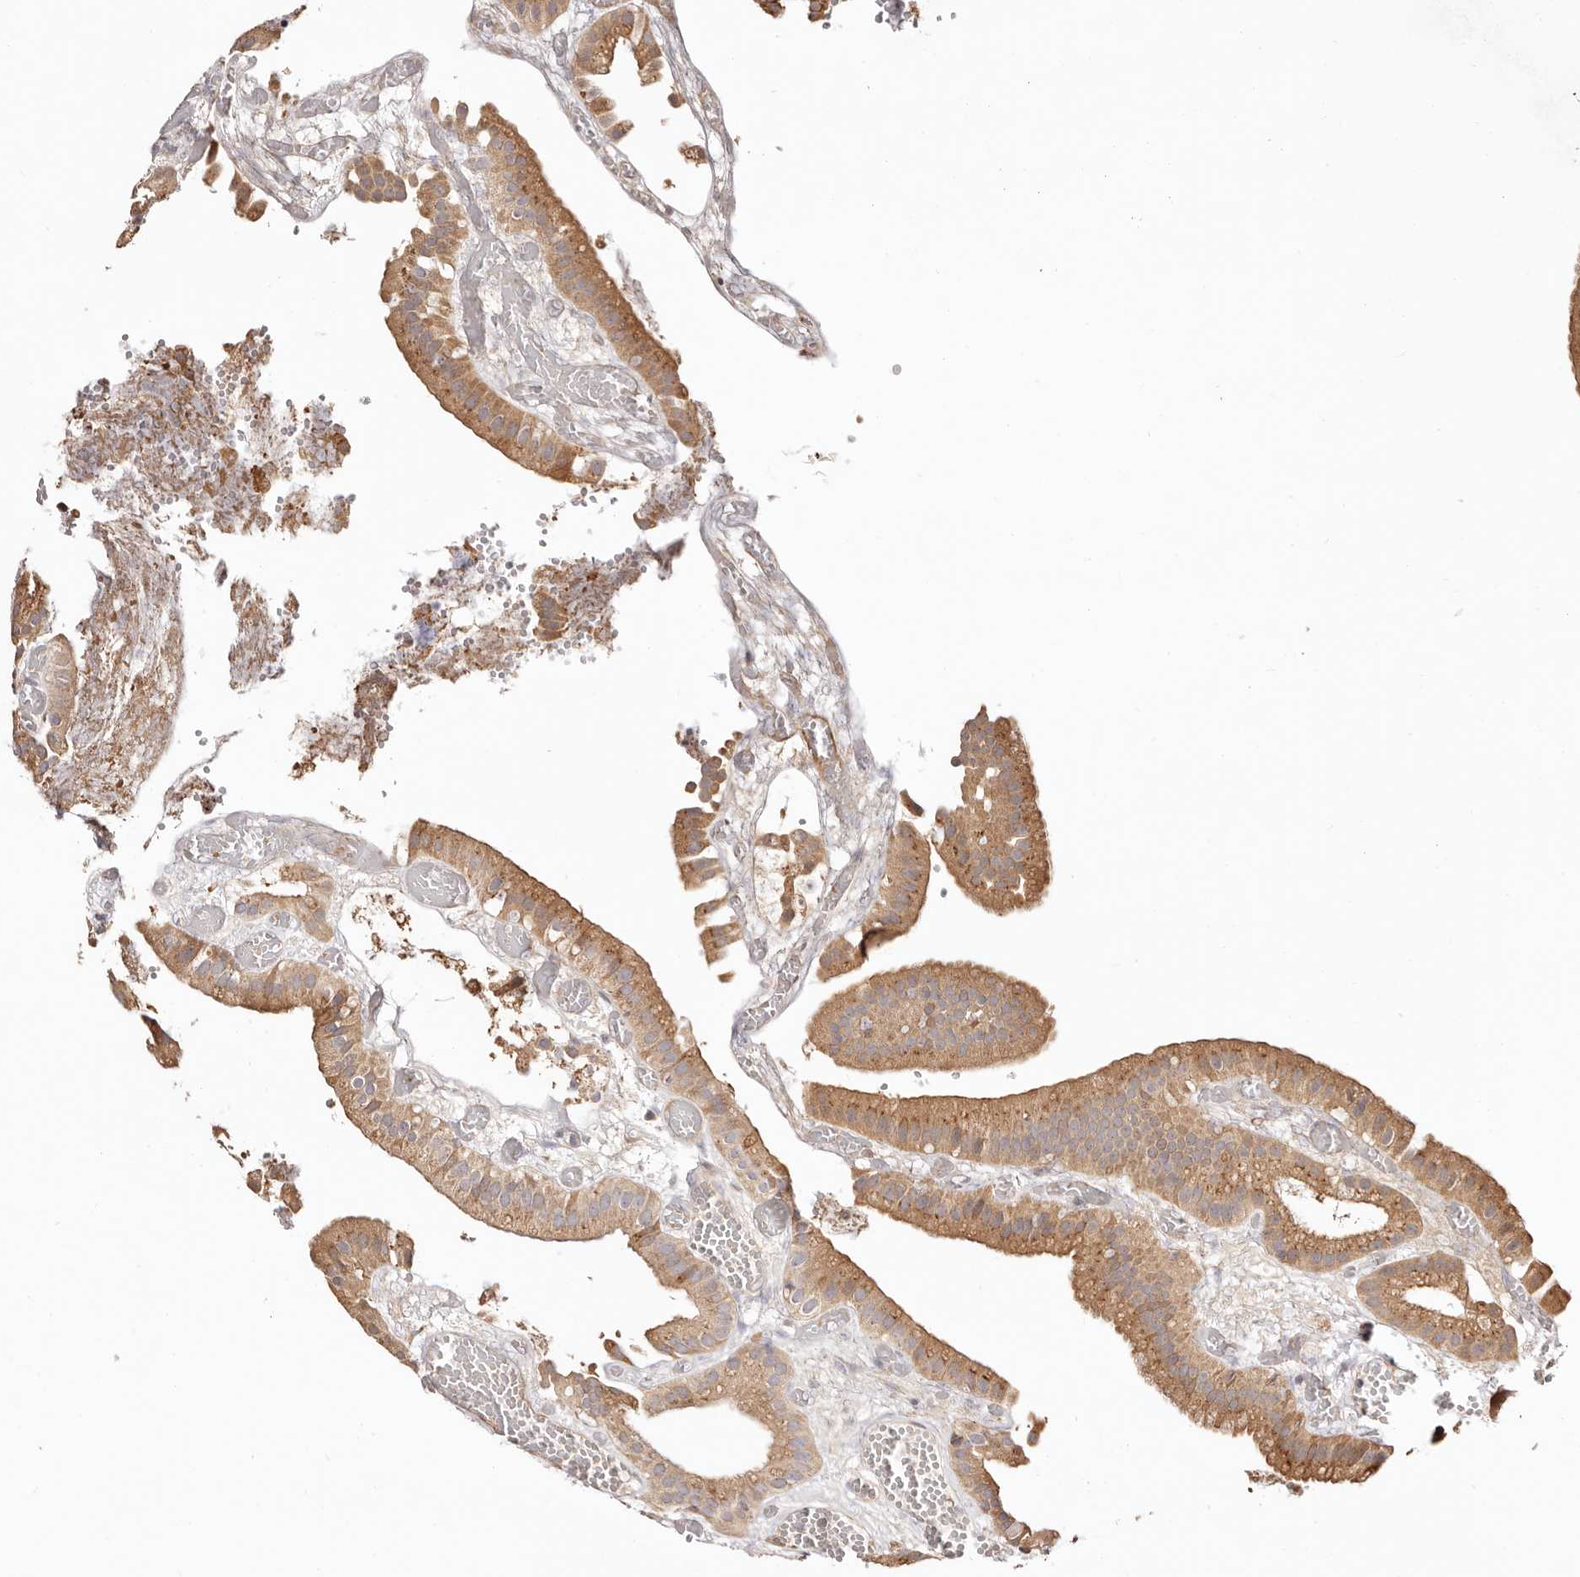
{"staining": {"intensity": "moderate", "quantity": ">75%", "location": "cytoplasmic/membranous"}, "tissue": "gallbladder", "cell_type": "Glandular cells", "image_type": "normal", "snomed": [{"axis": "morphology", "description": "Normal tissue, NOS"}, {"axis": "topography", "description": "Gallbladder"}], "caption": "Immunohistochemical staining of benign human gallbladder demonstrates moderate cytoplasmic/membranous protein expression in approximately >75% of glandular cells.", "gene": "MAPK1", "patient": {"sex": "female", "age": 64}}